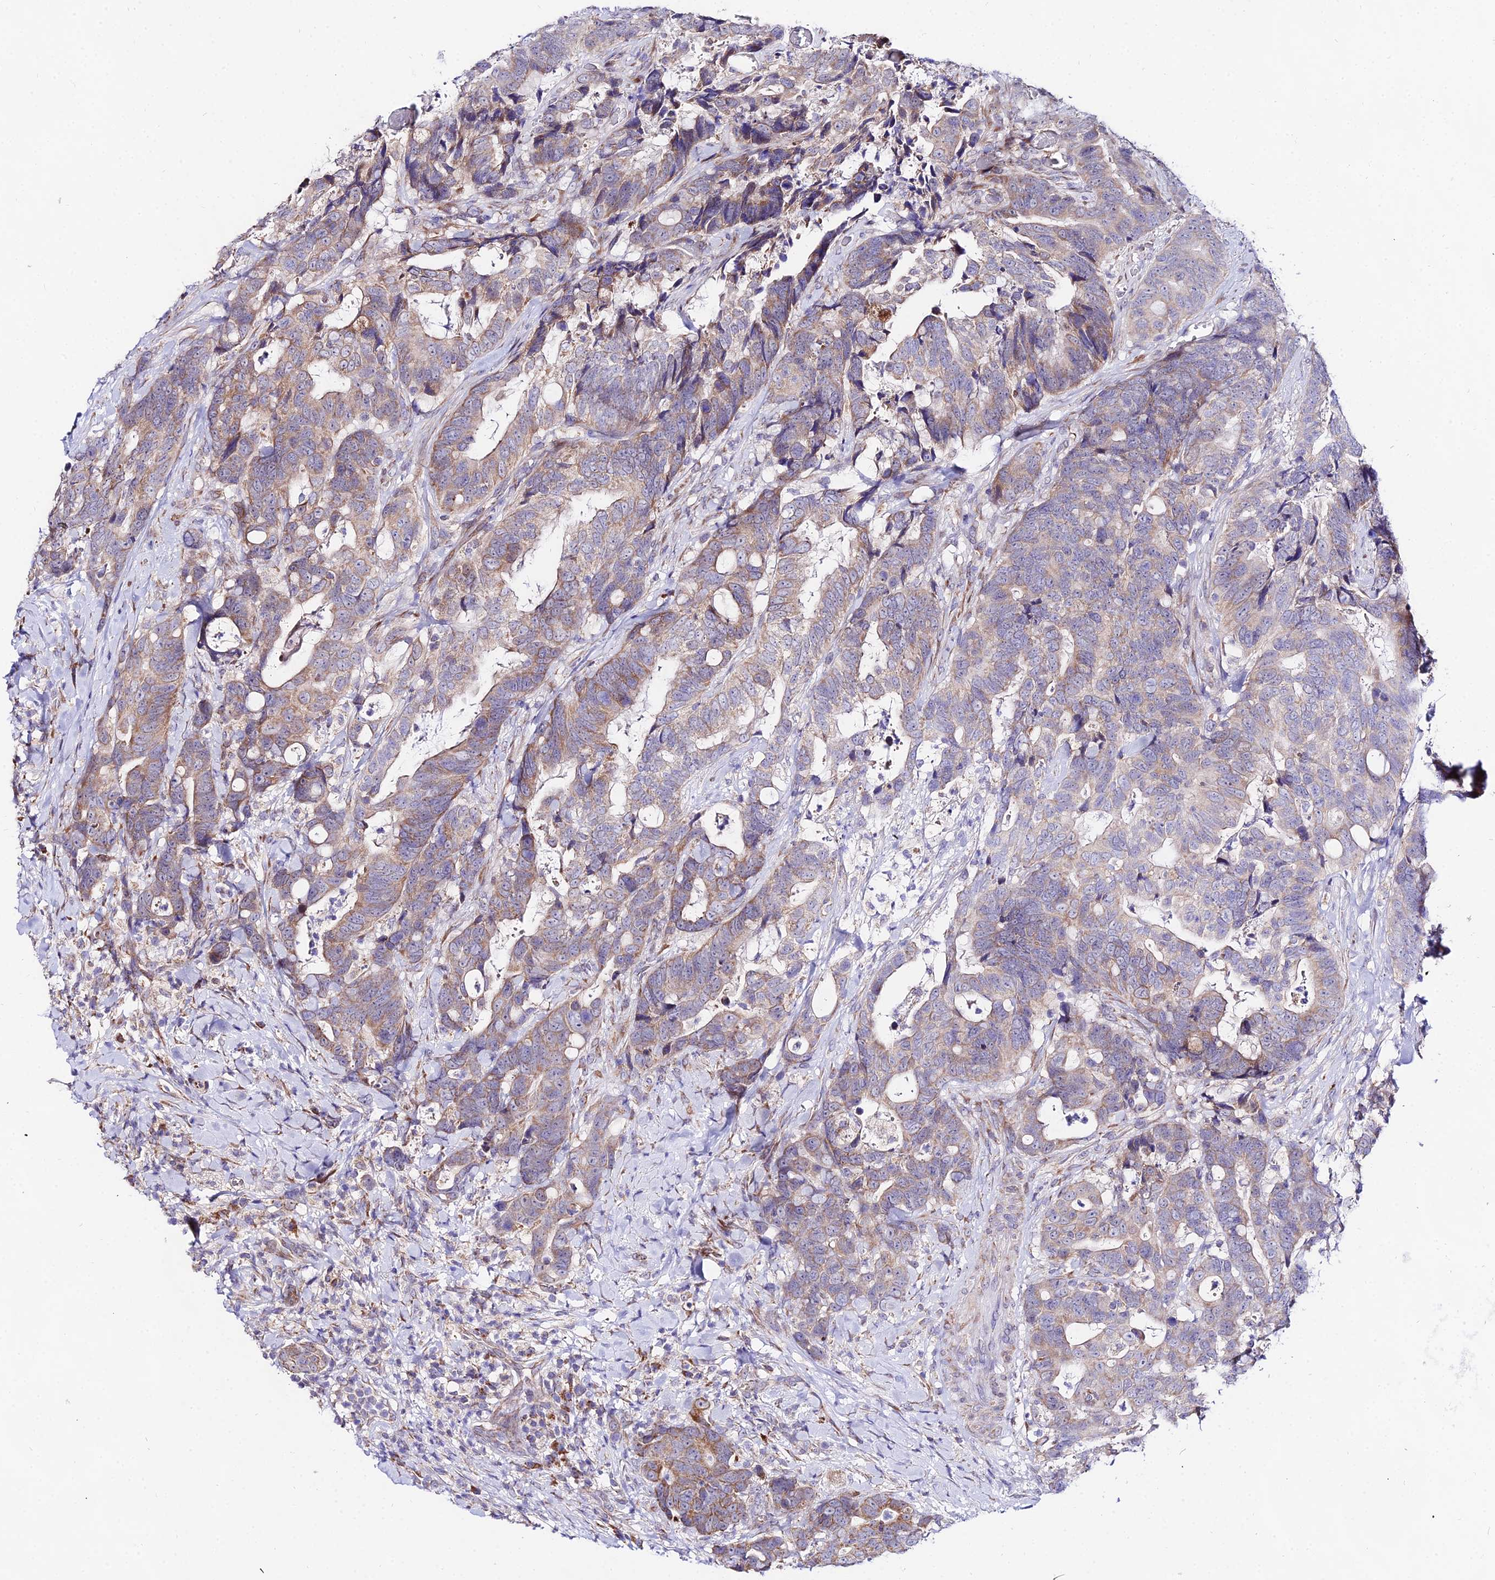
{"staining": {"intensity": "moderate", "quantity": "25%-75%", "location": "cytoplasmic/membranous"}, "tissue": "colorectal cancer", "cell_type": "Tumor cells", "image_type": "cancer", "snomed": [{"axis": "morphology", "description": "Adenocarcinoma, NOS"}, {"axis": "topography", "description": "Colon"}], "caption": "Colorectal cancer (adenocarcinoma) tissue reveals moderate cytoplasmic/membranous expression in approximately 25%-75% of tumor cells", "gene": "ATP5PB", "patient": {"sex": "female", "age": 82}}